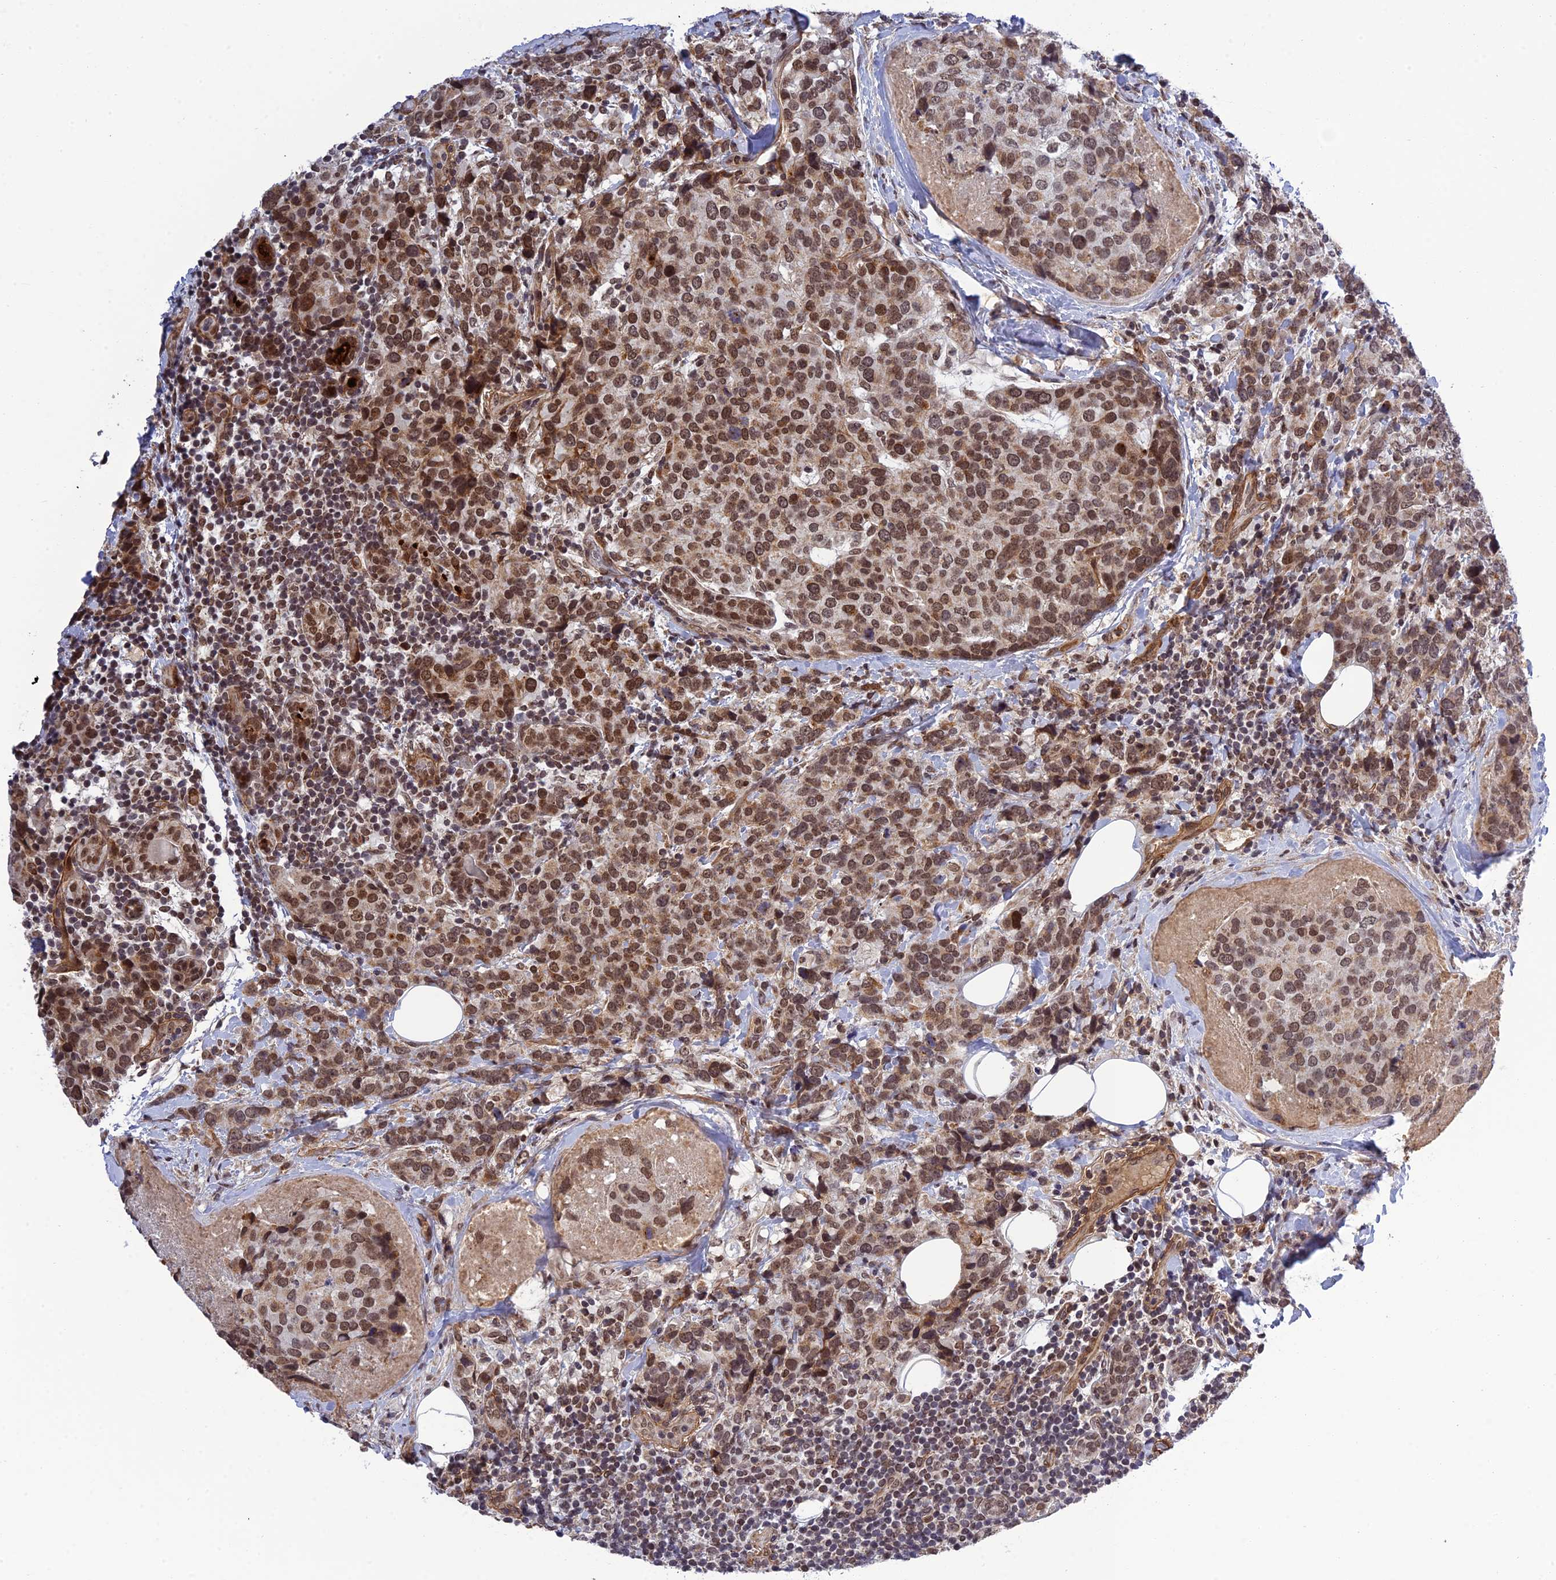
{"staining": {"intensity": "moderate", "quantity": ">75%", "location": "nuclear"}, "tissue": "breast cancer", "cell_type": "Tumor cells", "image_type": "cancer", "snomed": [{"axis": "morphology", "description": "Lobular carcinoma"}, {"axis": "topography", "description": "Breast"}], "caption": "Protein staining exhibits moderate nuclear expression in approximately >75% of tumor cells in breast cancer (lobular carcinoma). The staining is performed using DAB (3,3'-diaminobenzidine) brown chromogen to label protein expression. The nuclei are counter-stained blue using hematoxylin.", "gene": "REXO1", "patient": {"sex": "female", "age": 59}}